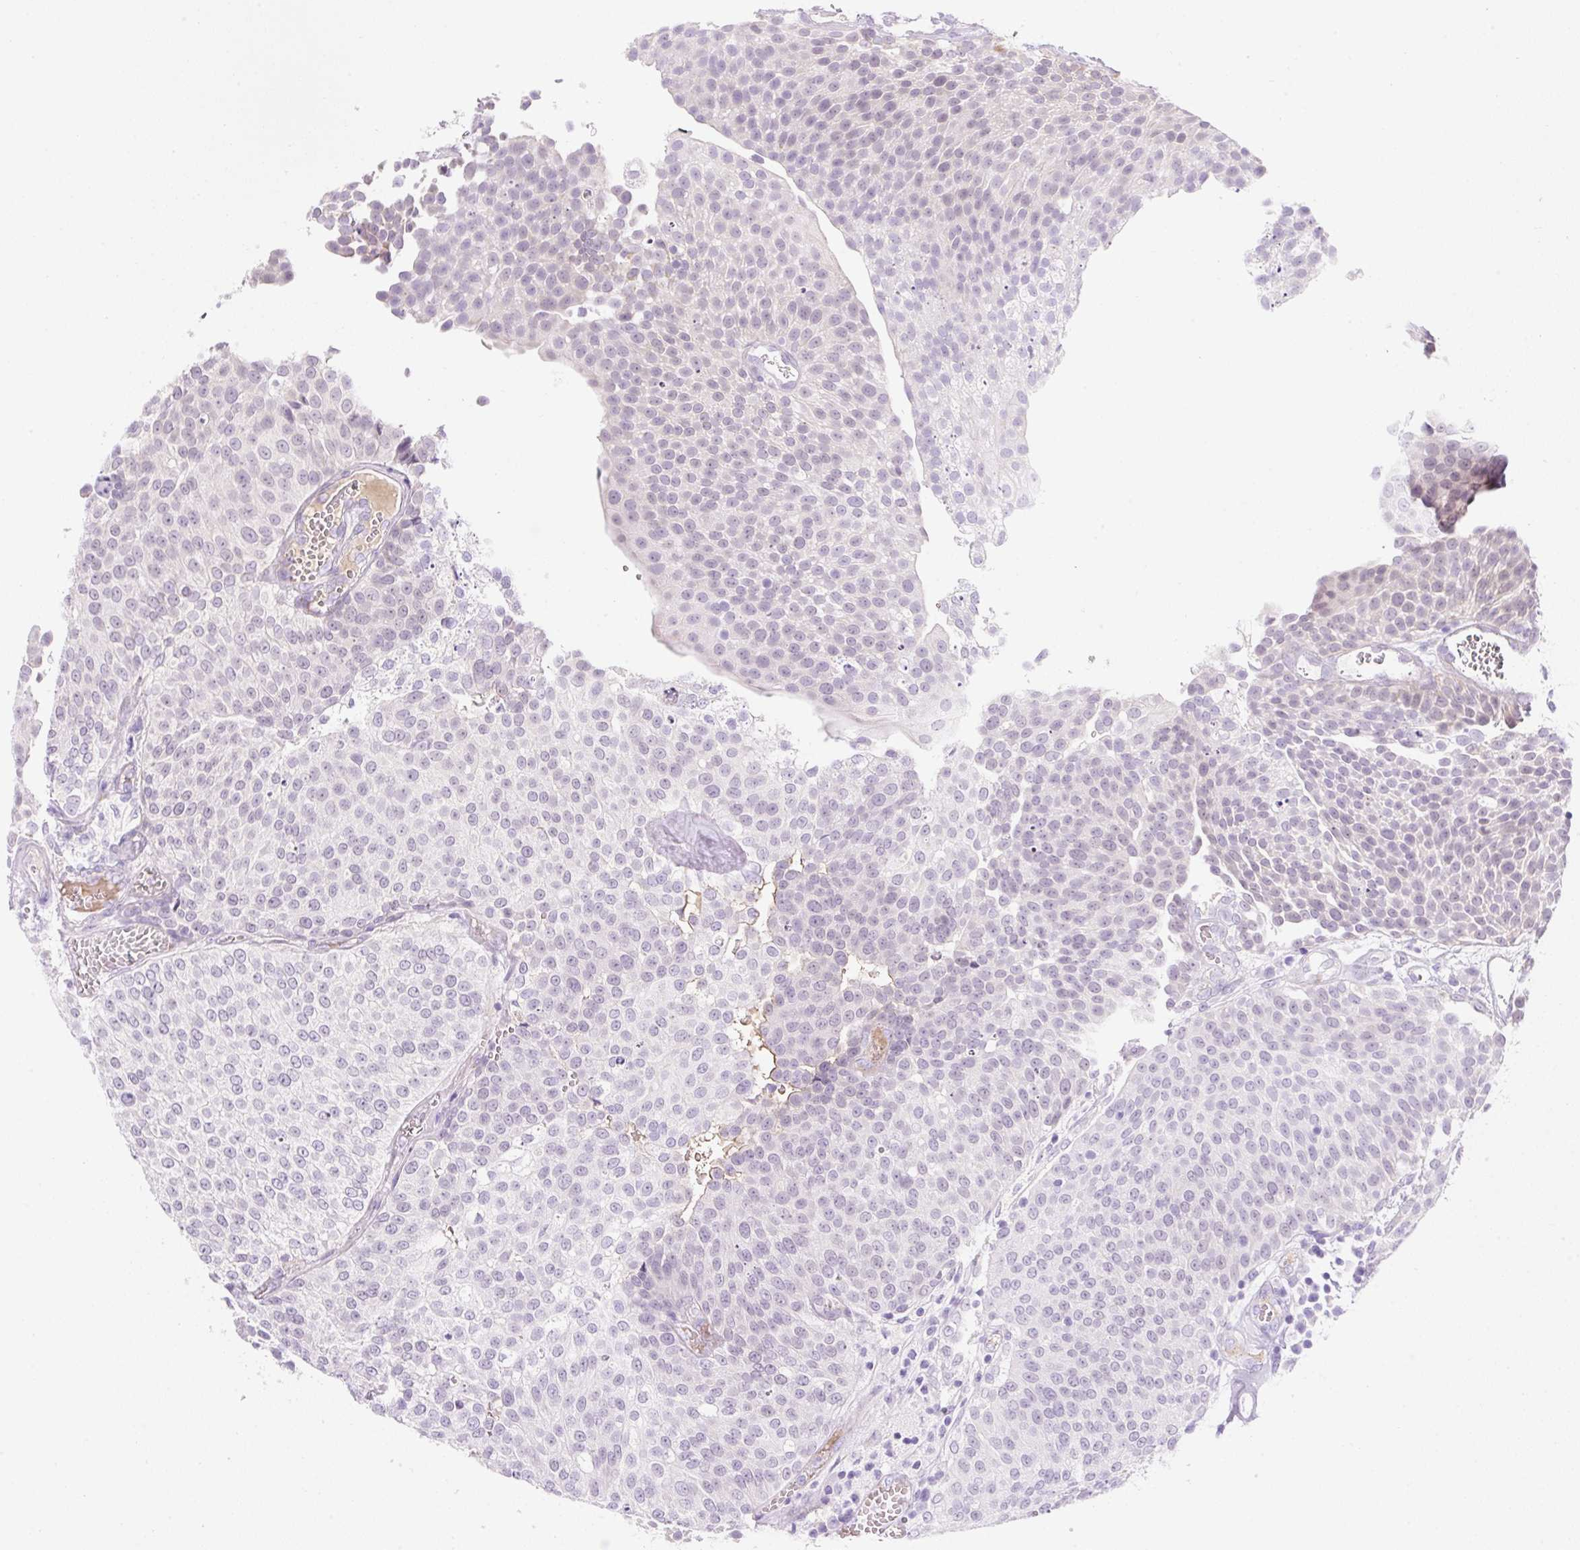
{"staining": {"intensity": "weak", "quantity": "<25%", "location": "nuclear"}, "tissue": "urothelial cancer", "cell_type": "Tumor cells", "image_type": "cancer", "snomed": [{"axis": "morphology", "description": "Urothelial carcinoma, Low grade"}, {"axis": "topography", "description": "Urinary bladder"}], "caption": "An image of urothelial carcinoma (low-grade) stained for a protein exhibits no brown staining in tumor cells.", "gene": "ZNF121", "patient": {"sex": "female", "age": 79}}